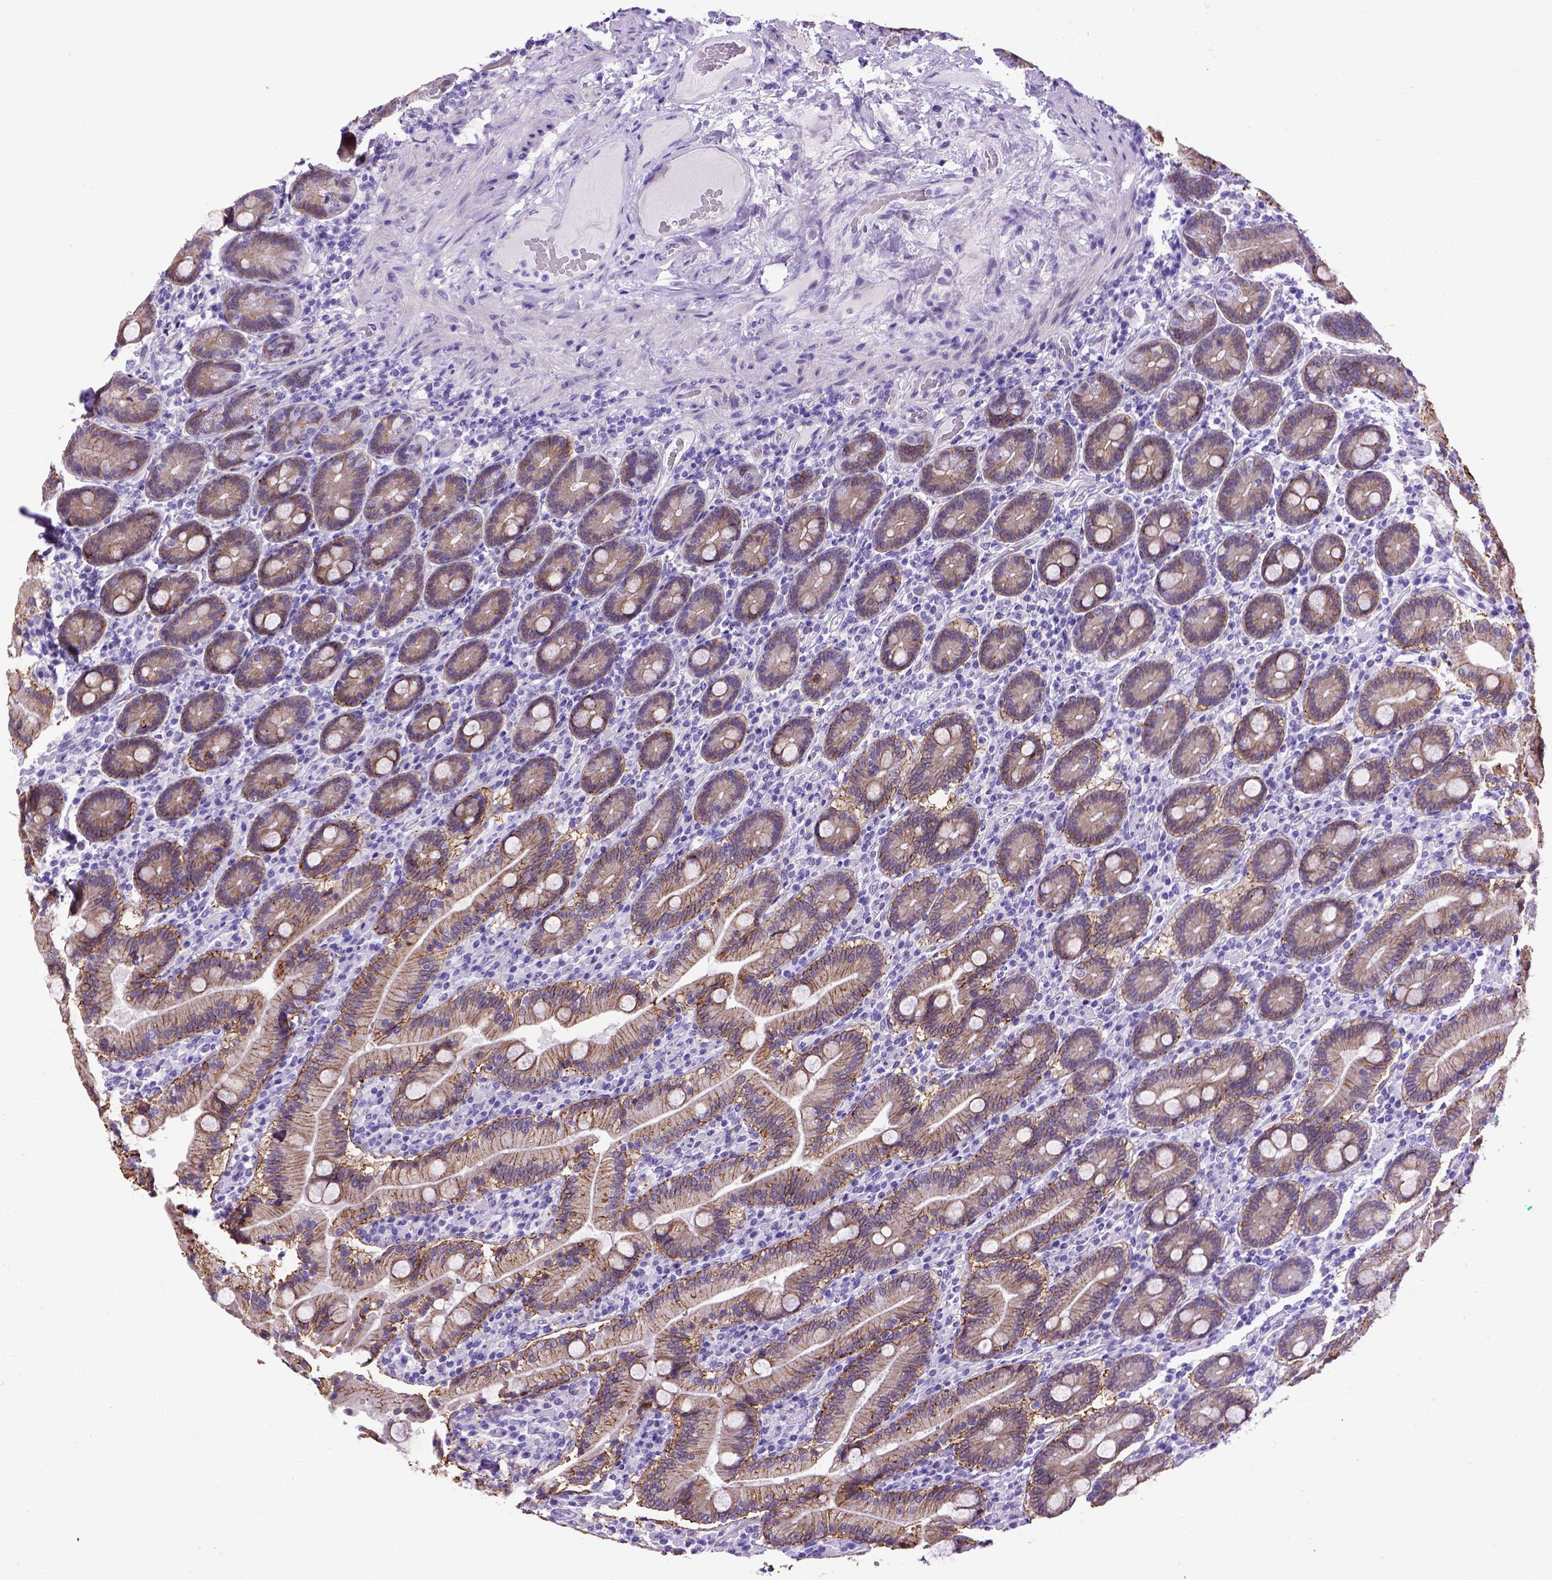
{"staining": {"intensity": "strong", "quantity": ">75%", "location": "cytoplasmic/membranous"}, "tissue": "duodenum", "cell_type": "Glandular cells", "image_type": "normal", "snomed": [{"axis": "morphology", "description": "Normal tissue, NOS"}, {"axis": "topography", "description": "Duodenum"}], "caption": "High-power microscopy captured an immunohistochemistry (IHC) photomicrograph of benign duodenum, revealing strong cytoplasmic/membranous positivity in approximately >75% of glandular cells. (DAB (3,3'-diaminobenzidine) = brown stain, brightfield microscopy at high magnification).", "gene": "ADAM12", "patient": {"sex": "female", "age": 62}}